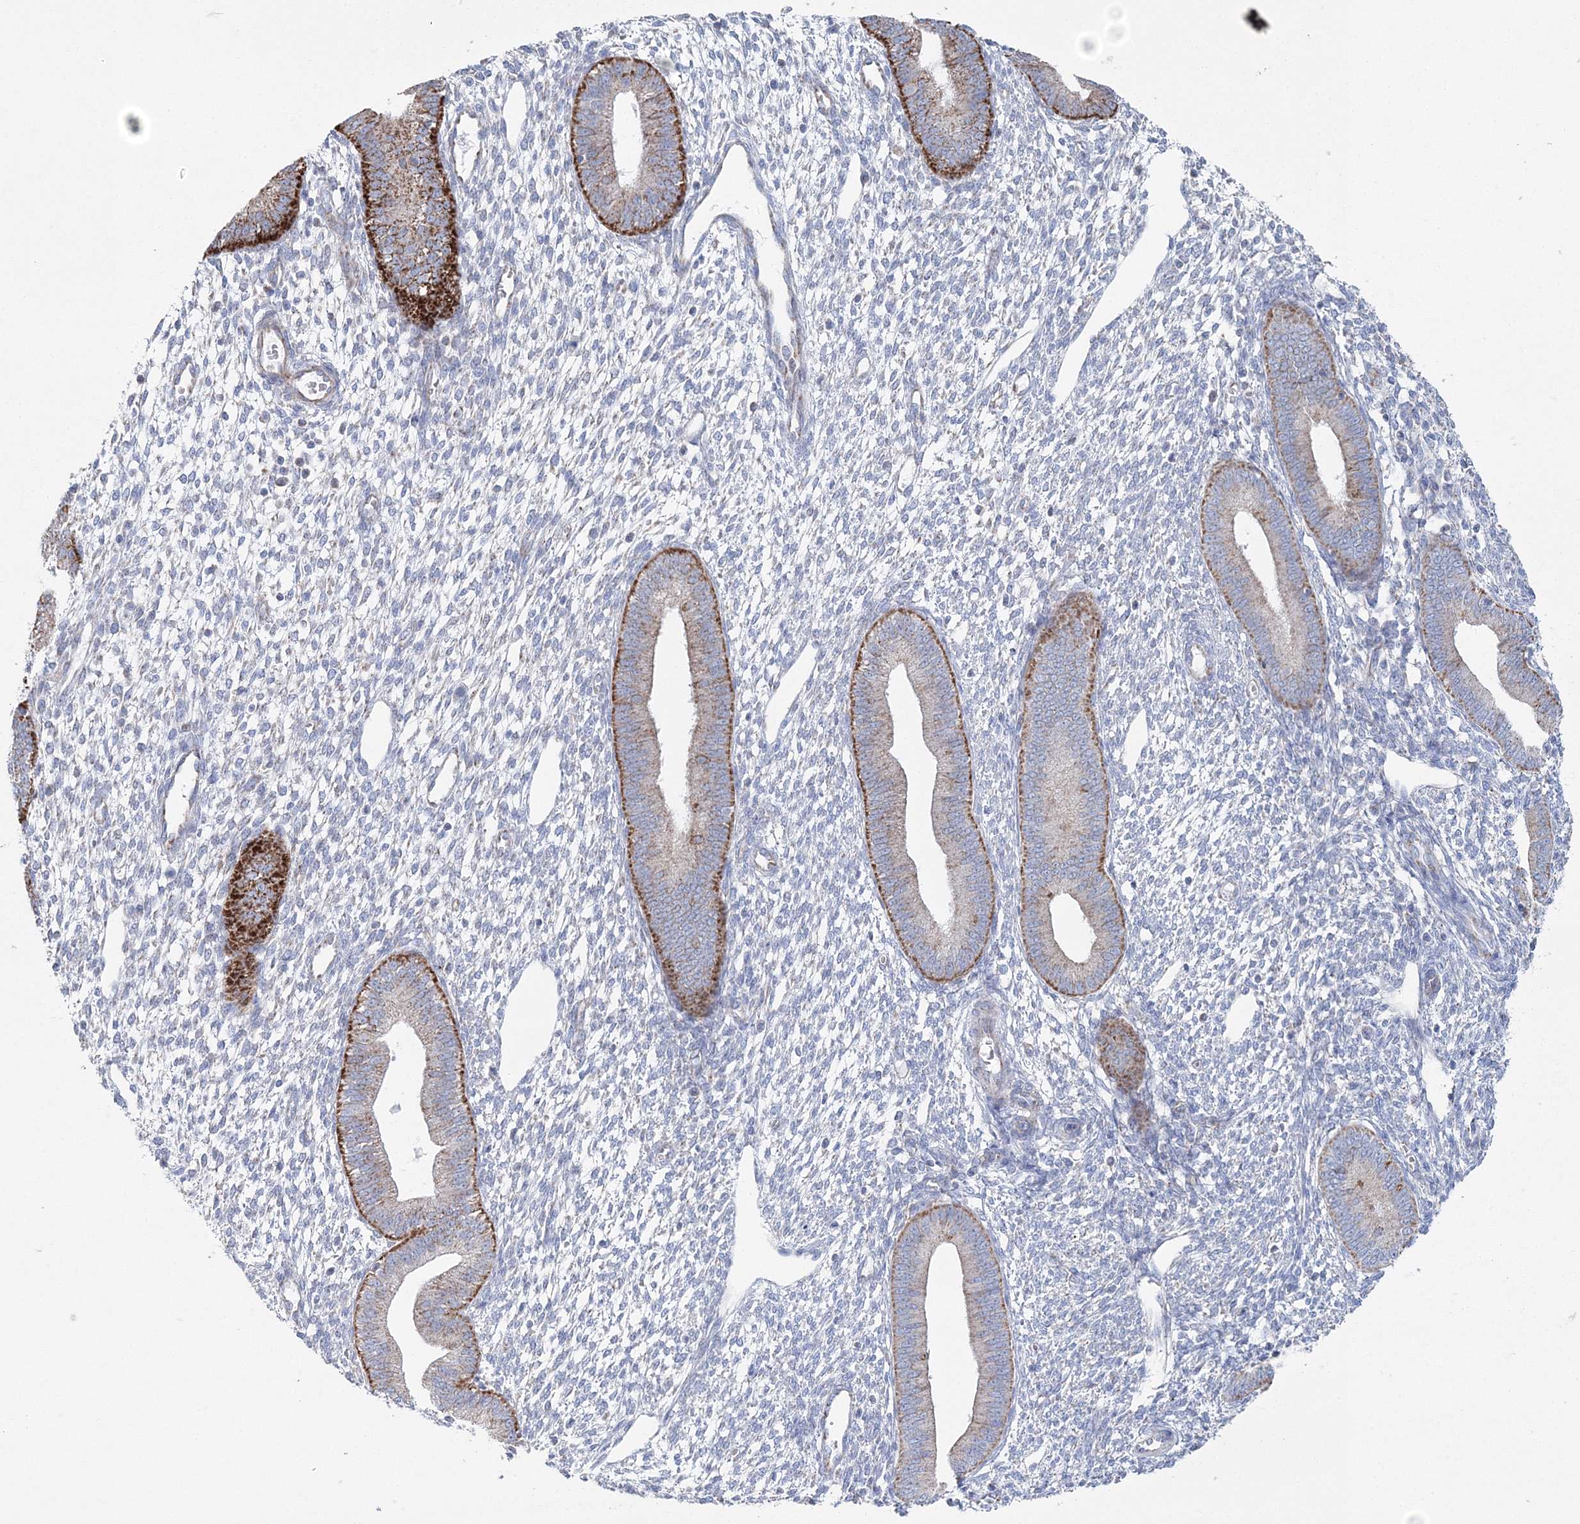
{"staining": {"intensity": "negative", "quantity": "none", "location": "none"}, "tissue": "endometrium", "cell_type": "Cells in endometrial stroma", "image_type": "normal", "snomed": [{"axis": "morphology", "description": "Normal tissue, NOS"}, {"axis": "topography", "description": "Endometrium"}], "caption": "The immunohistochemistry (IHC) micrograph has no significant positivity in cells in endometrial stroma of endometrium. Brightfield microscopy of IHC stained with DAB (brown) and hematoxylin (blue), captured at high magnification.", "gene": "HIBCH", "patient": {"sex": "female", "age": 46}}